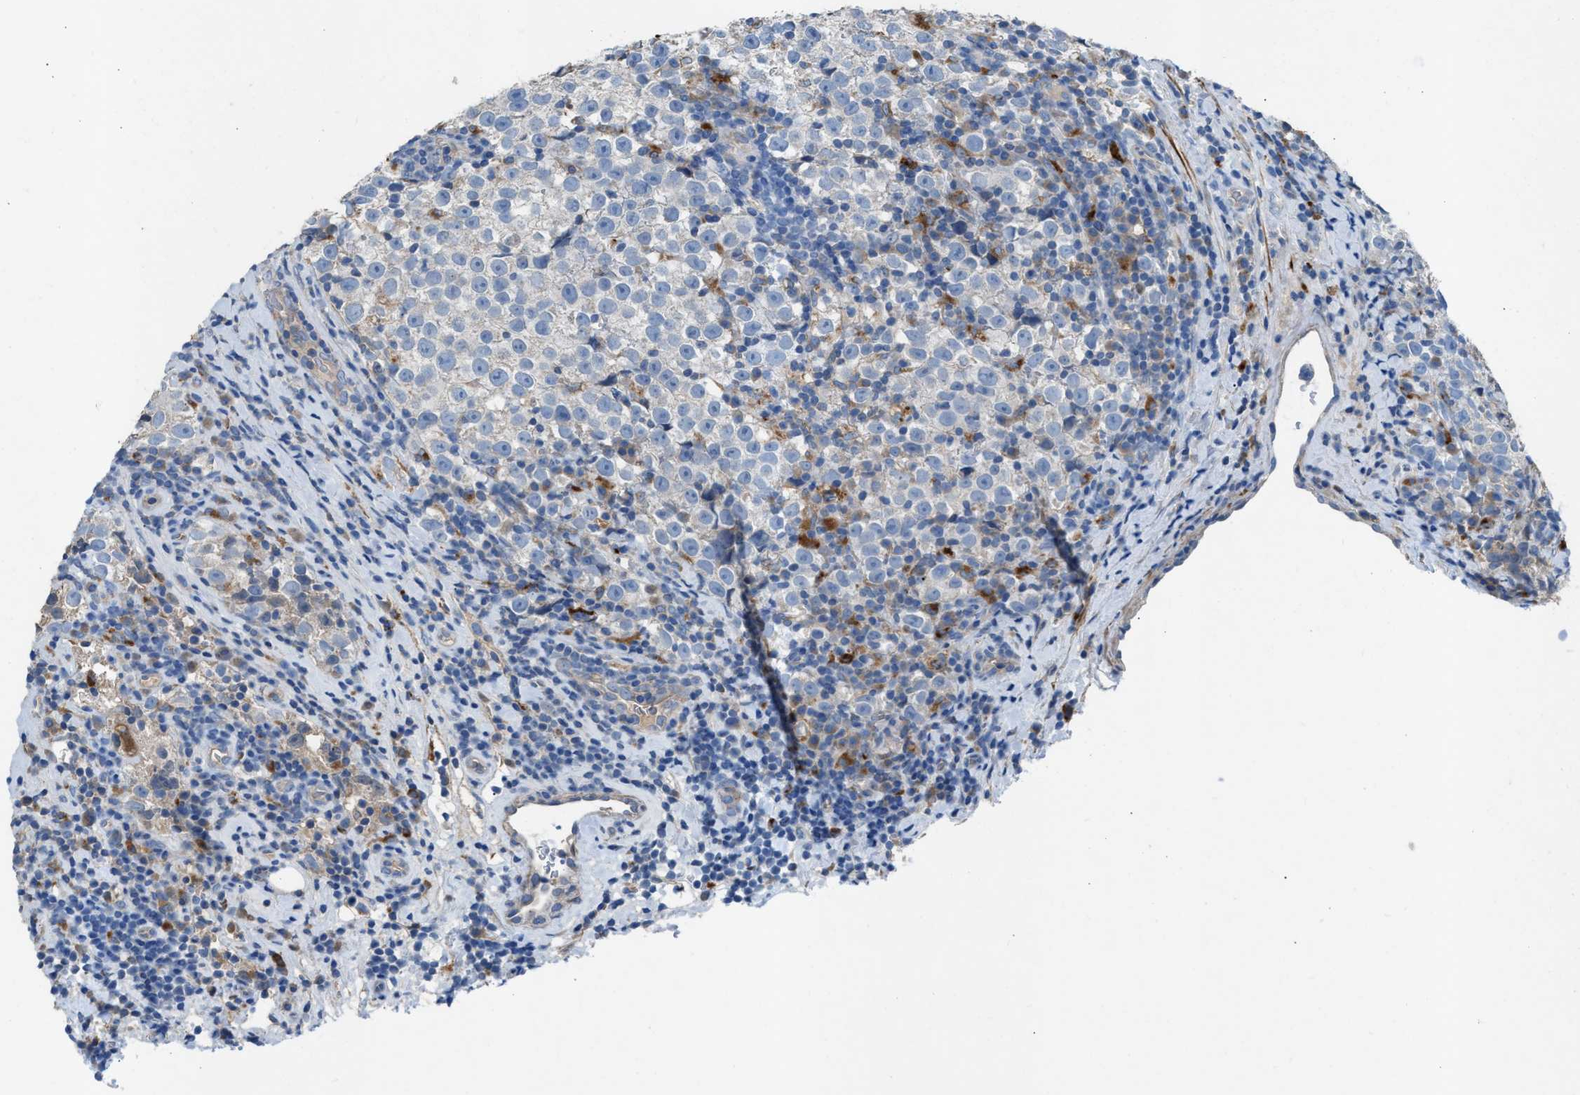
{"staining": {"intensity": "negative", "quantity": "none", "location": "none"}, "tissue": "testis cancer", "cell_type": "Tumor cells", "image_type": "cancer", "snomed": [{"axis": "morphology", "description": "Normal tissue, NOS"}, {"axis": "morphology", "description": "Seminoma, NOS"}, {"axis": "topography", "description": "Testis"}], "caption": "DAB immunohistochemical staining of human testis cancer (seminoma) demonstrates no significant positivity in tumor cells. The staining is performed using DAB (3,3'-diaminobenzidine) brown chromogen with nuclei counter-stained in using hematoxylin.", "gene": "AOAH", "patient": {"sex": "male", "age": 43}}